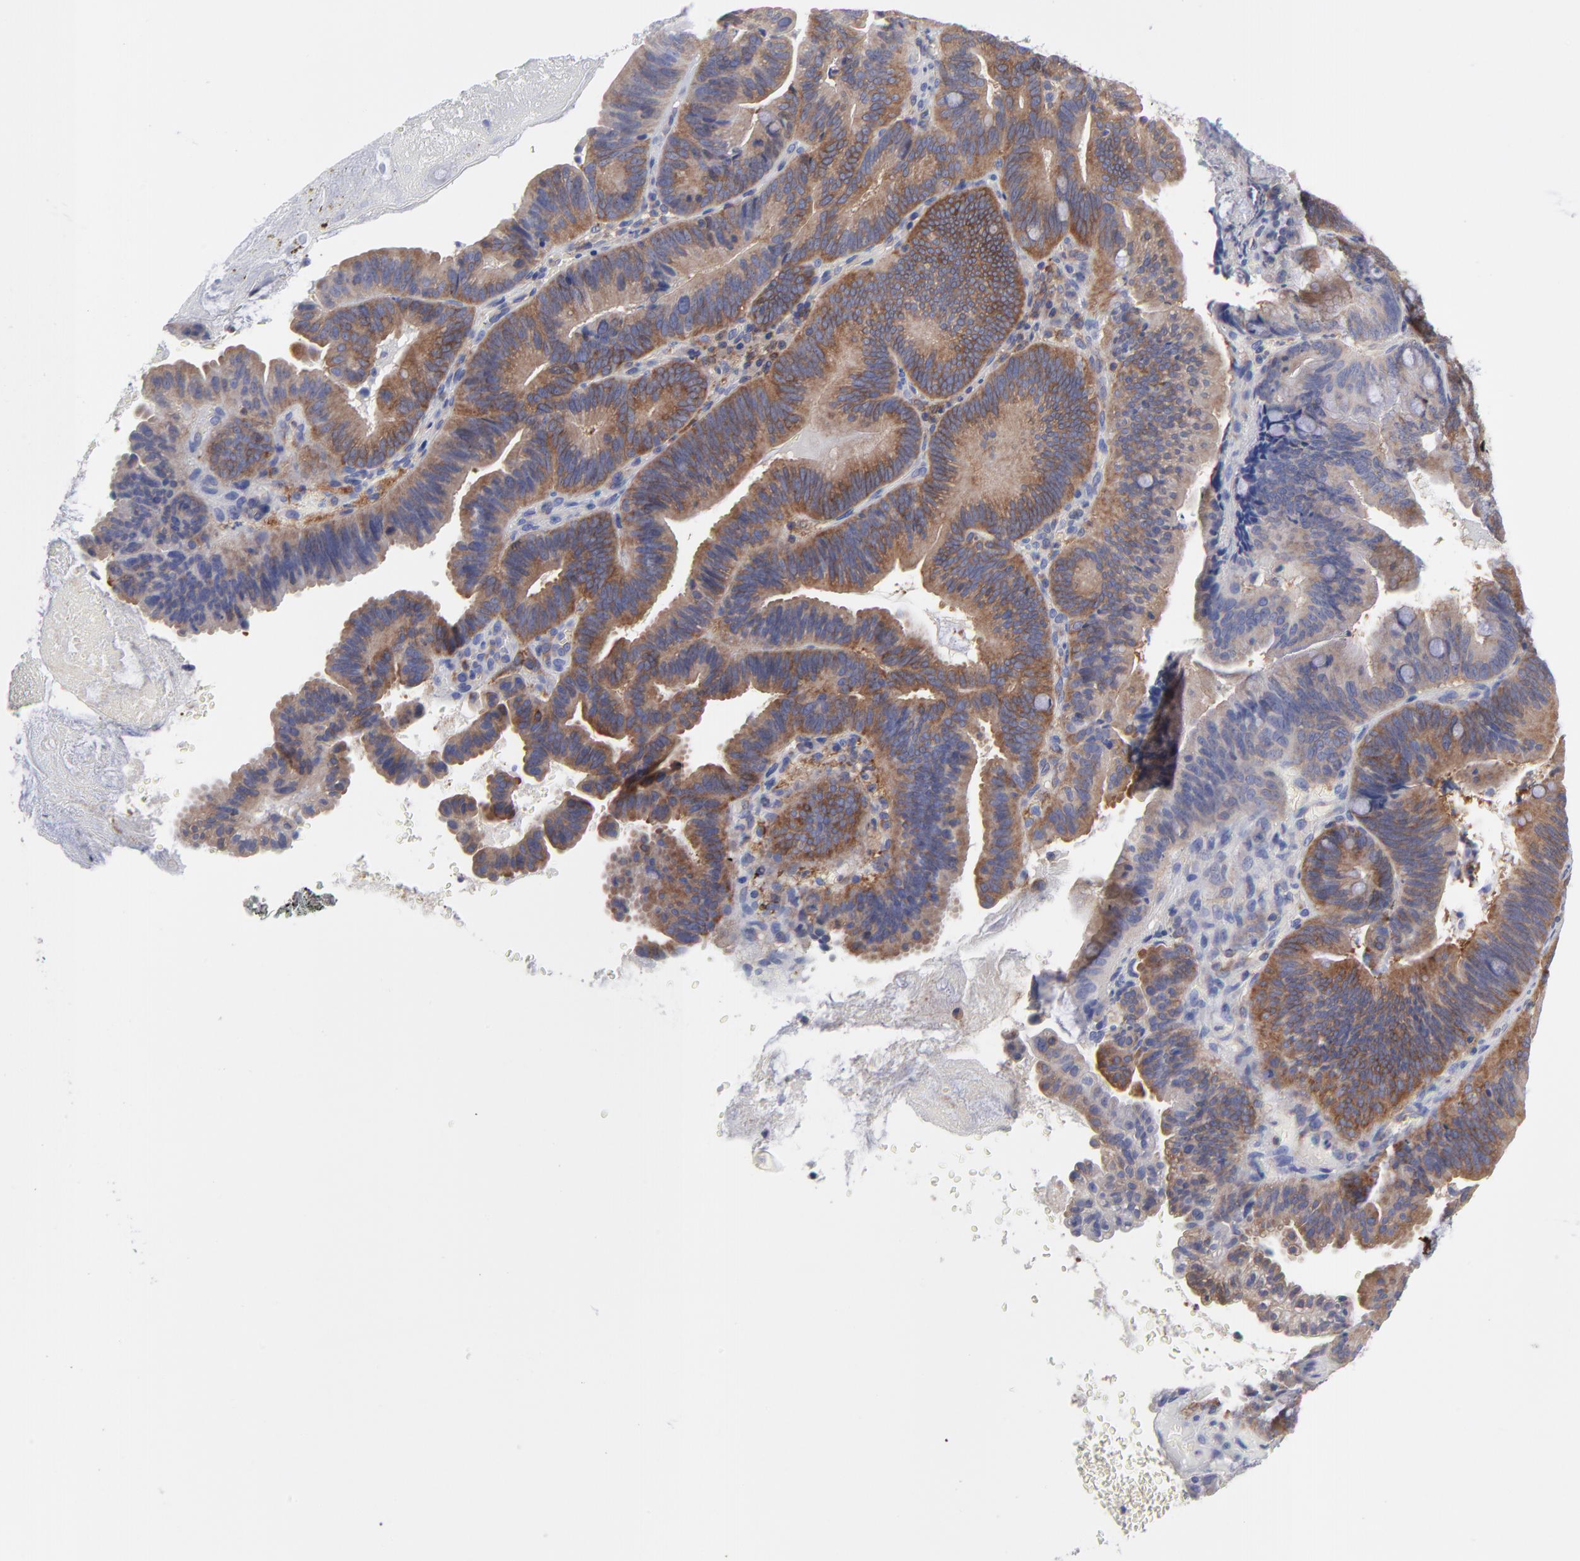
{"staining": {"intensity": "moderate", "quantity": ">75%", "location": "cytoplasmic/membranous"}, "tissue": "pancreatic cancer", "cell_type": "Tumor cells", "image_type": "cancer", "snomed": [{"axis": "morphology", "description": "Adenocarcinoma, NOS"}, {"axis": "topography", "description": "Pancreas"}], "caption": "Immunohistochemistry (IHC) photomicrograph of neoplastic tissue: human pancreatic cancer (adenocarcinoma) stained using immunohistochemistry (IHC) demonstrates medium levels of moderate protein expression localized specifically in the cytoplasmic/membranous of tumor cells, appearing as a cytoplasmic/membranous brown color.", "gene": "NFKBIA", "patient": {"sex": "male", "age": 82}}